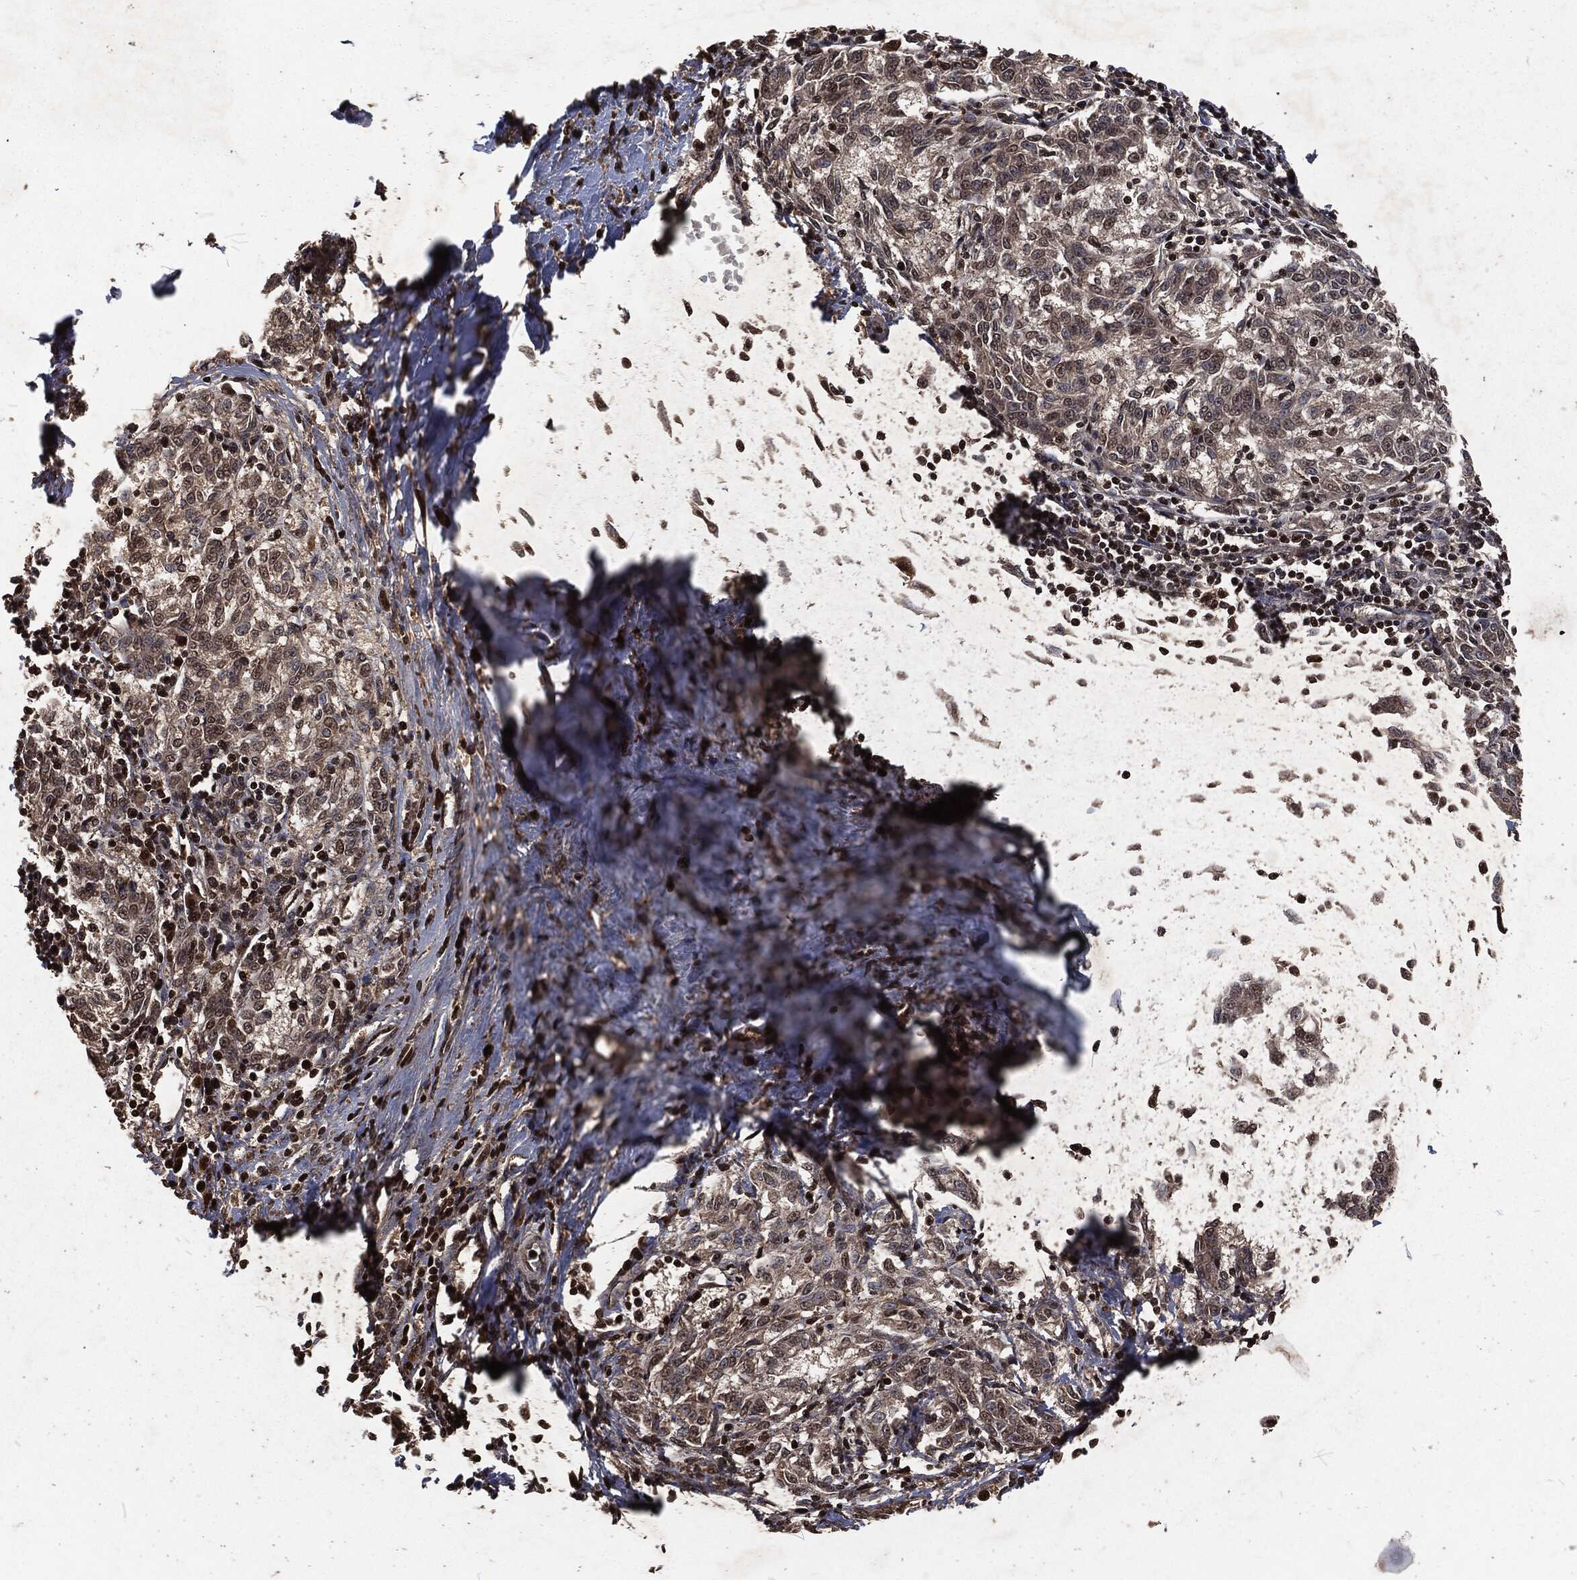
{"staining": {"intensity": "strong", "quantity": "<25%", "location": "cytoplasmic/membranous,nuclear"}, "tissue": "melanoma", "cell_type": "Tumor cells", "image_type": "cancer", "snomed": [{"axis": "morphology", "description": "Malignant melanoma, NOS"}, {"axis": "topography", "description": "Skin"}], "caption": "Immunohistochemical staining of malignant melanoma demonstrates strong cytoplasmic/membranous and nuclear protein positivity in approximately <25% of tumor cells.", "gene": "SNAI1", "patient": {"sex": "female", "age": 72}}